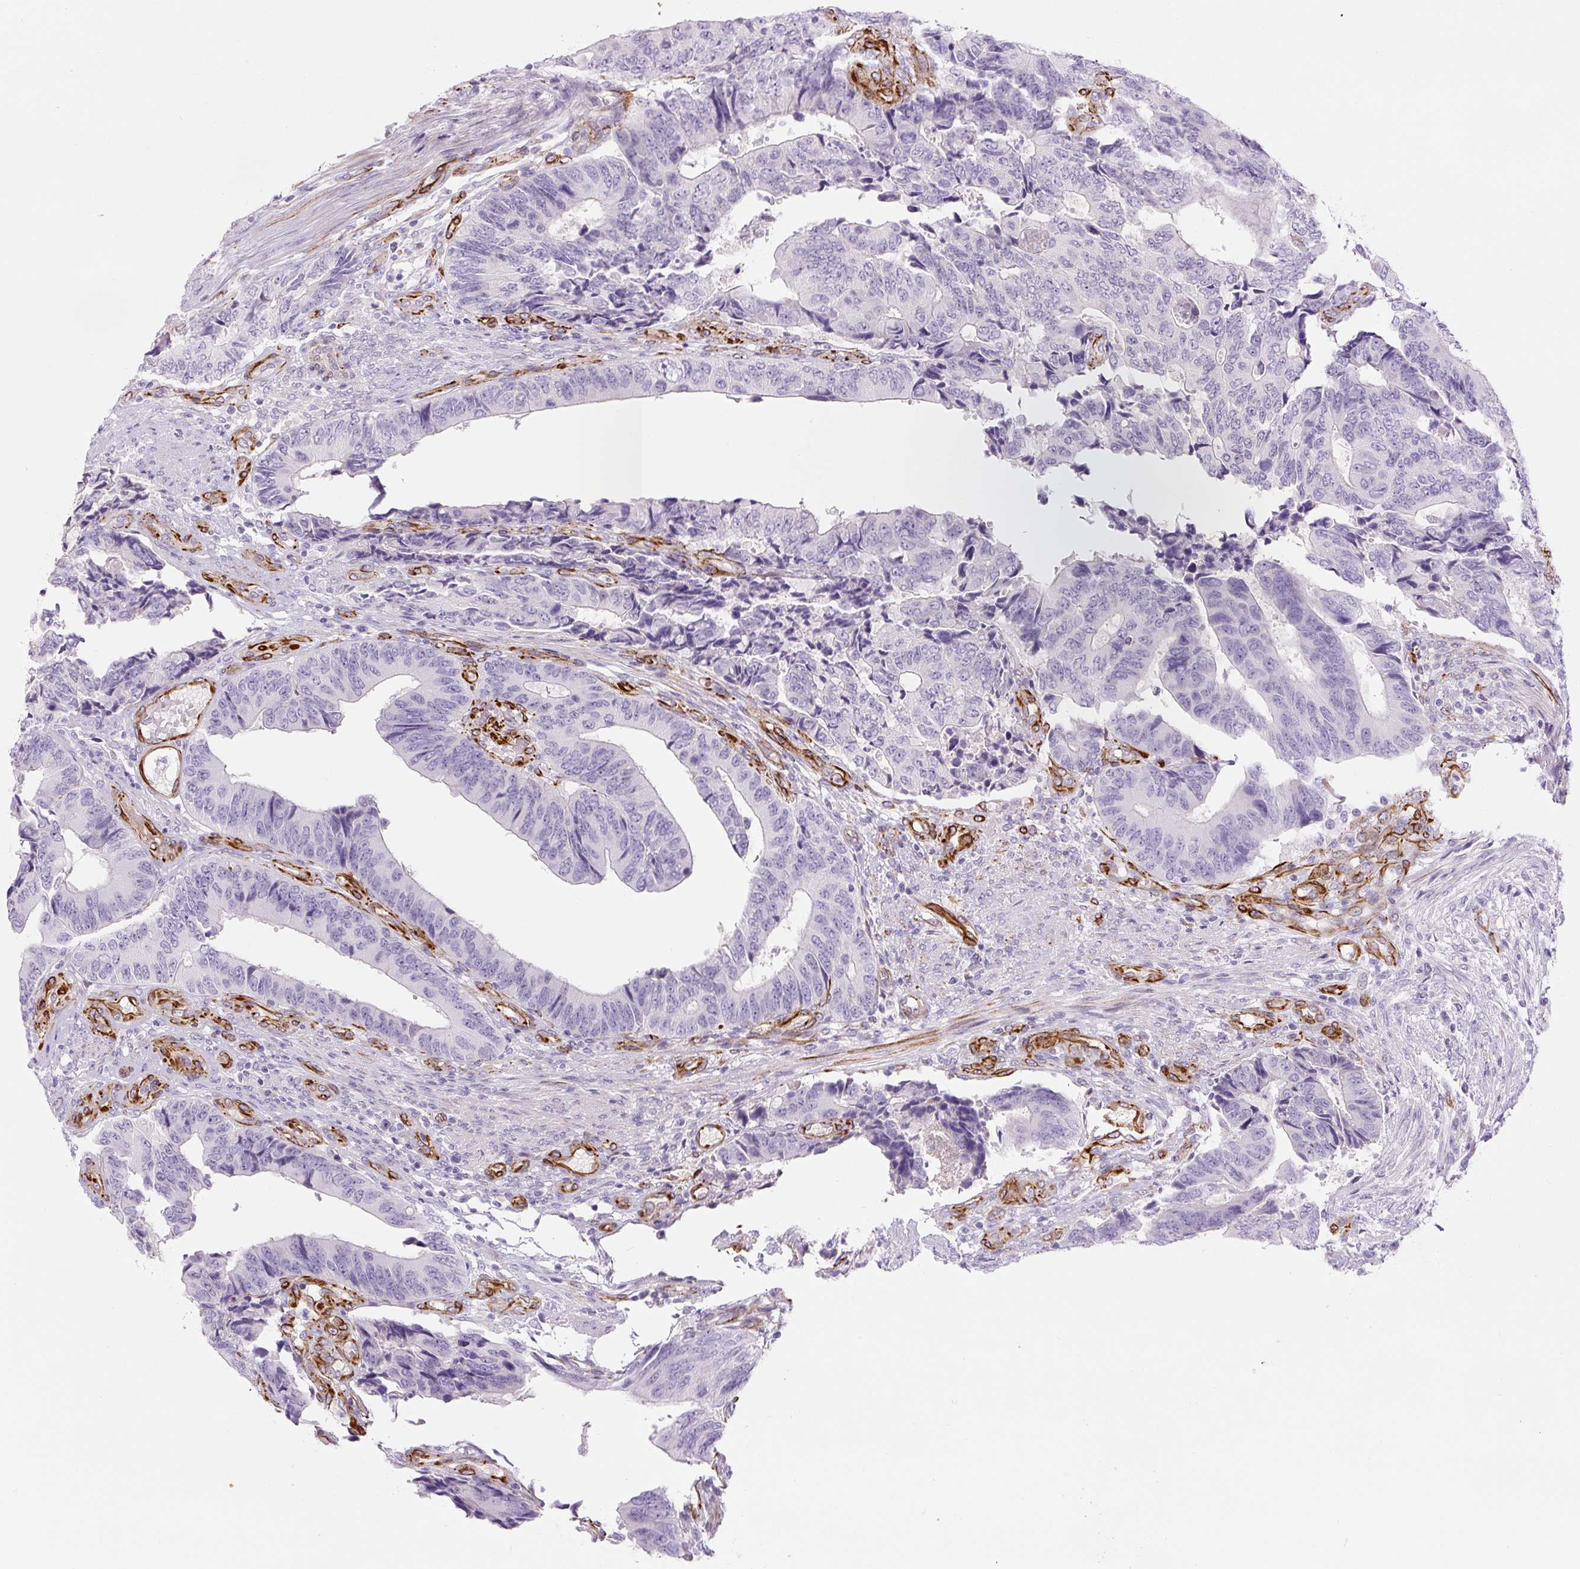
{"staining": {"intensity": "negative", "quantity": "none", "location": "none"}, "tissue": "colorectal cancer", "cell_type": "Tumor cells", "image_type": "cancer", "snomed": [{"axis": "morphology", "description": "Adenocarcinoma, NOS"}, {"axis": "topography", "description": "Colon"}], "caption": "Immunohistochemical staining of colorectal adenocarcinoma reveals no significant expression in tumor cells.", "gene": "NES", "patient": {"sex": "male", "age": 87}}